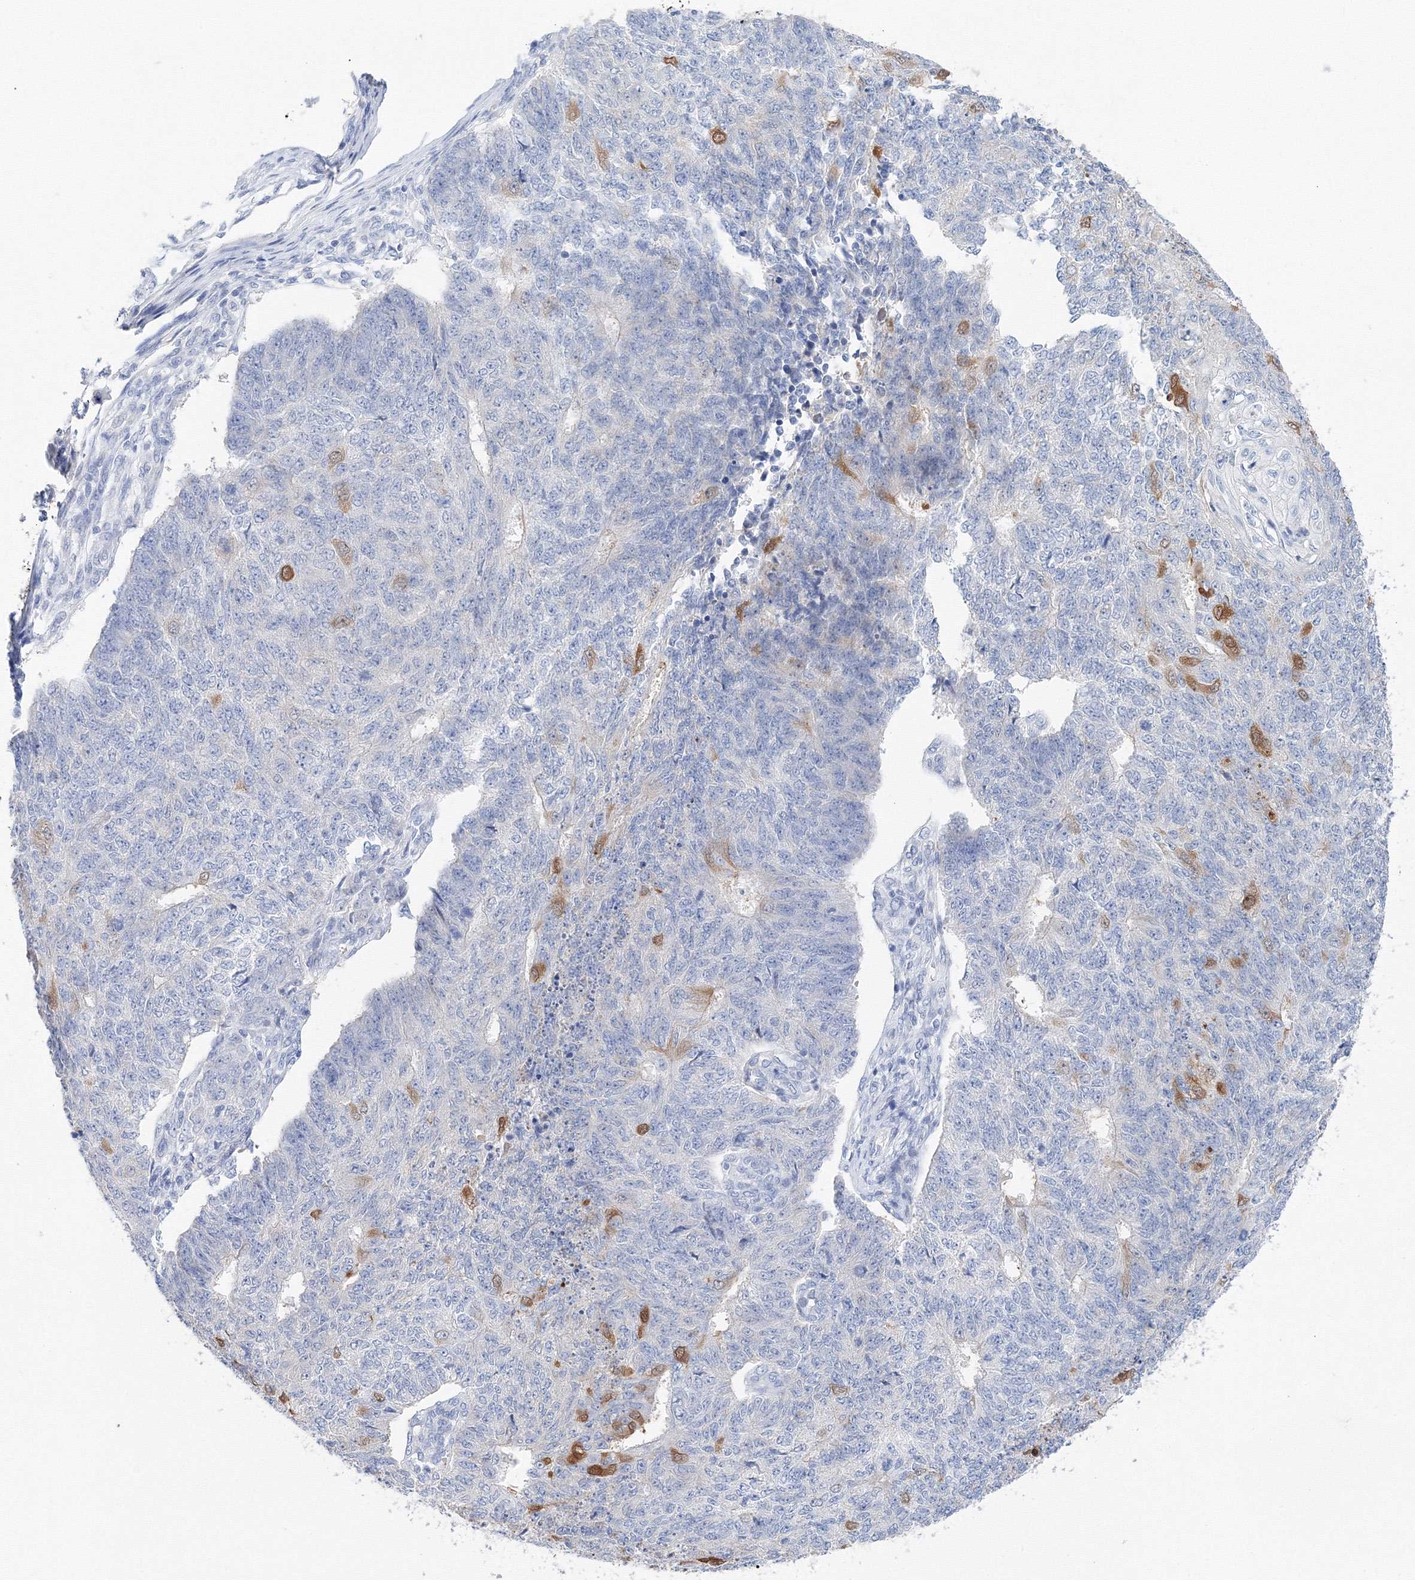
{"staining": {"intensity": "negative", "quantity": "none", "location": "none"}, "tissue": "endometrial cancer", "cell_type": "Tumor cells", "image_type": "cancer", "snomed": [{"axis": "morphology", "description": "Adenocarcinoma, NOS"}, {"axis": "topography", "description": "Endometrium"}], "caption": "Tumor cells show no significant protein expression in endometrial cancer (adenocarcinoma).", "gene": "TAMM41", "patient": {"sex": "female", "age": 32}}